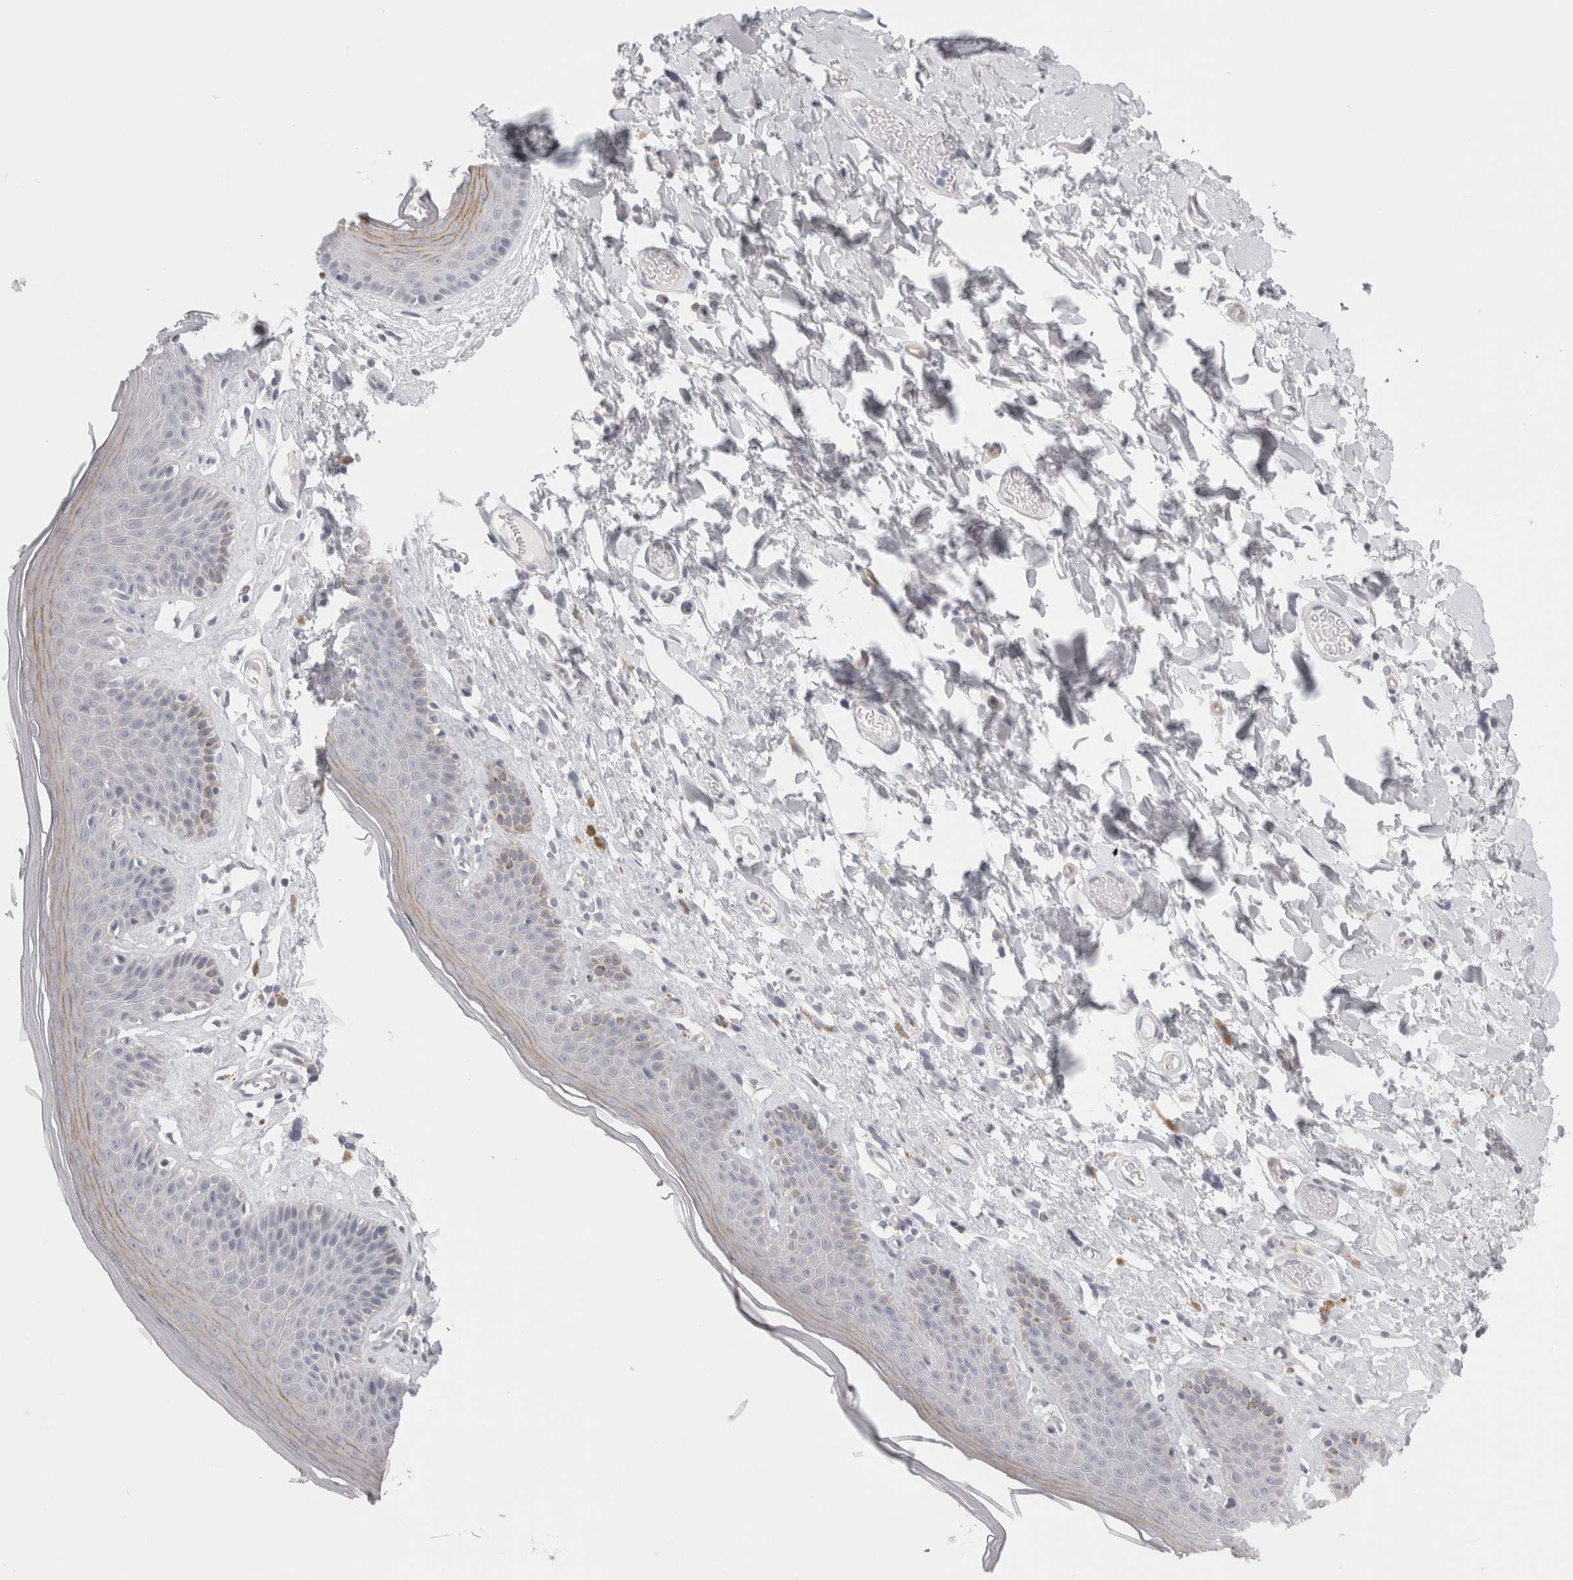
{"staining": {"intensity": "weak", "quantity": "<25%", "location": "cytoplasmic/membranous"}, "tissue": "skin", "cell_type": "Epidermal cells", "image_type": "normal", "snomed": [{"axis": "morphology", "description": "Normal tissue, NOS"}, {"axis": "topography", "description": "Vulva"}], "caption": "Protein analysis of normal skin reveals no significant expression in epidermal cells. The staining is performed using DAB brown chromogen with nuclei counter-stained in using hematoxylin.", "gene": "FBLIM1", "patient": {"sex": "female", "age": 73}}